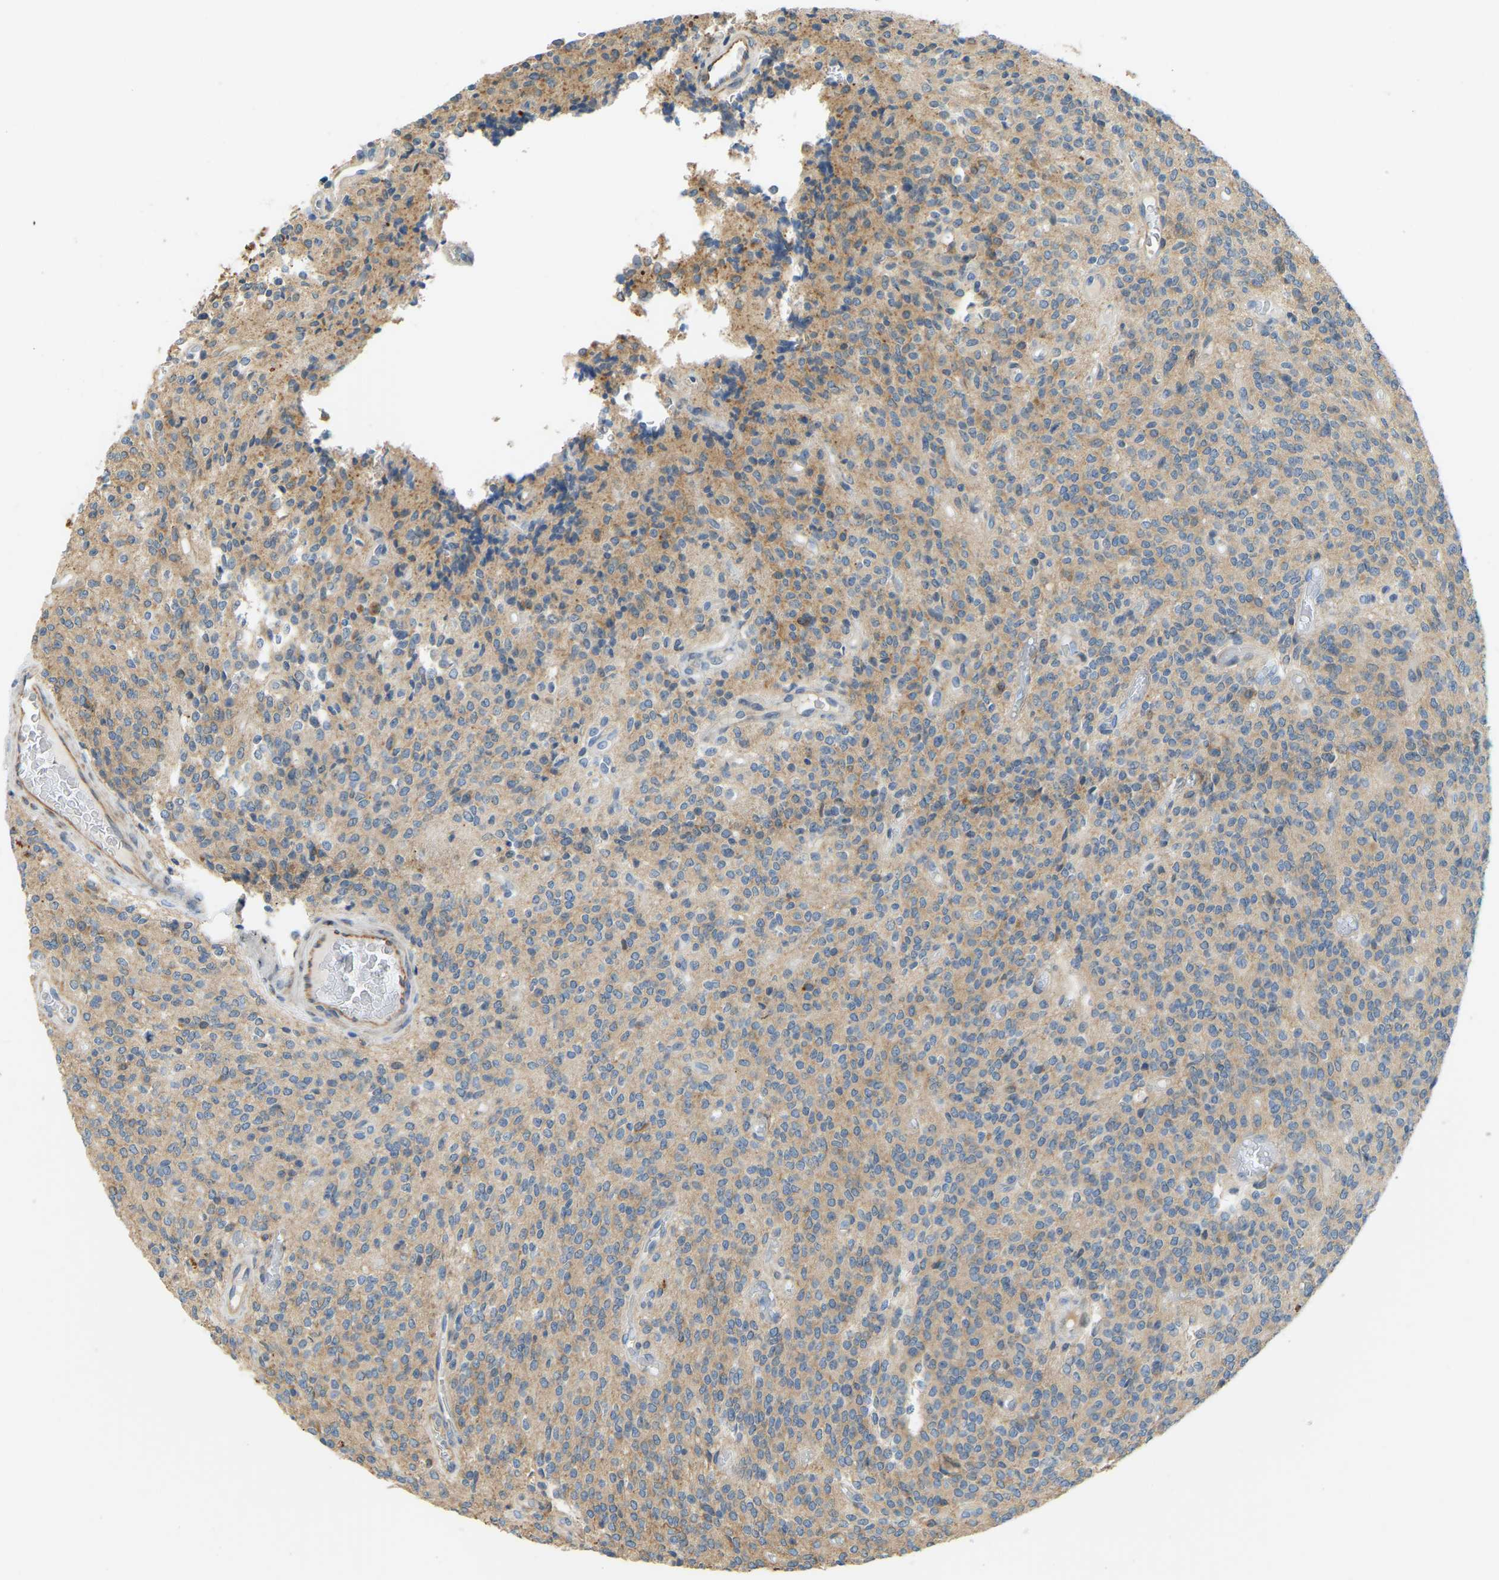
{"staining": {"intensity": "moderate", "quantity": ">75%", "location": "cytoplasmic/membranous"}, "tissue": "glioma", "cell_type": "Tumor cells", "image_type": "cancer", "snomed": [{"axis": "morphology", "description": "Glioma, malignant, High grade"}, {"axis": "topography", "description": "Brain"}], "caption": "An image of glioma stained for a protein reveals moderate cytoplasmic/membranous brown staining in tumor cells.", "gene": "NME8", "patient": {"sex": "male", "age": 34}}